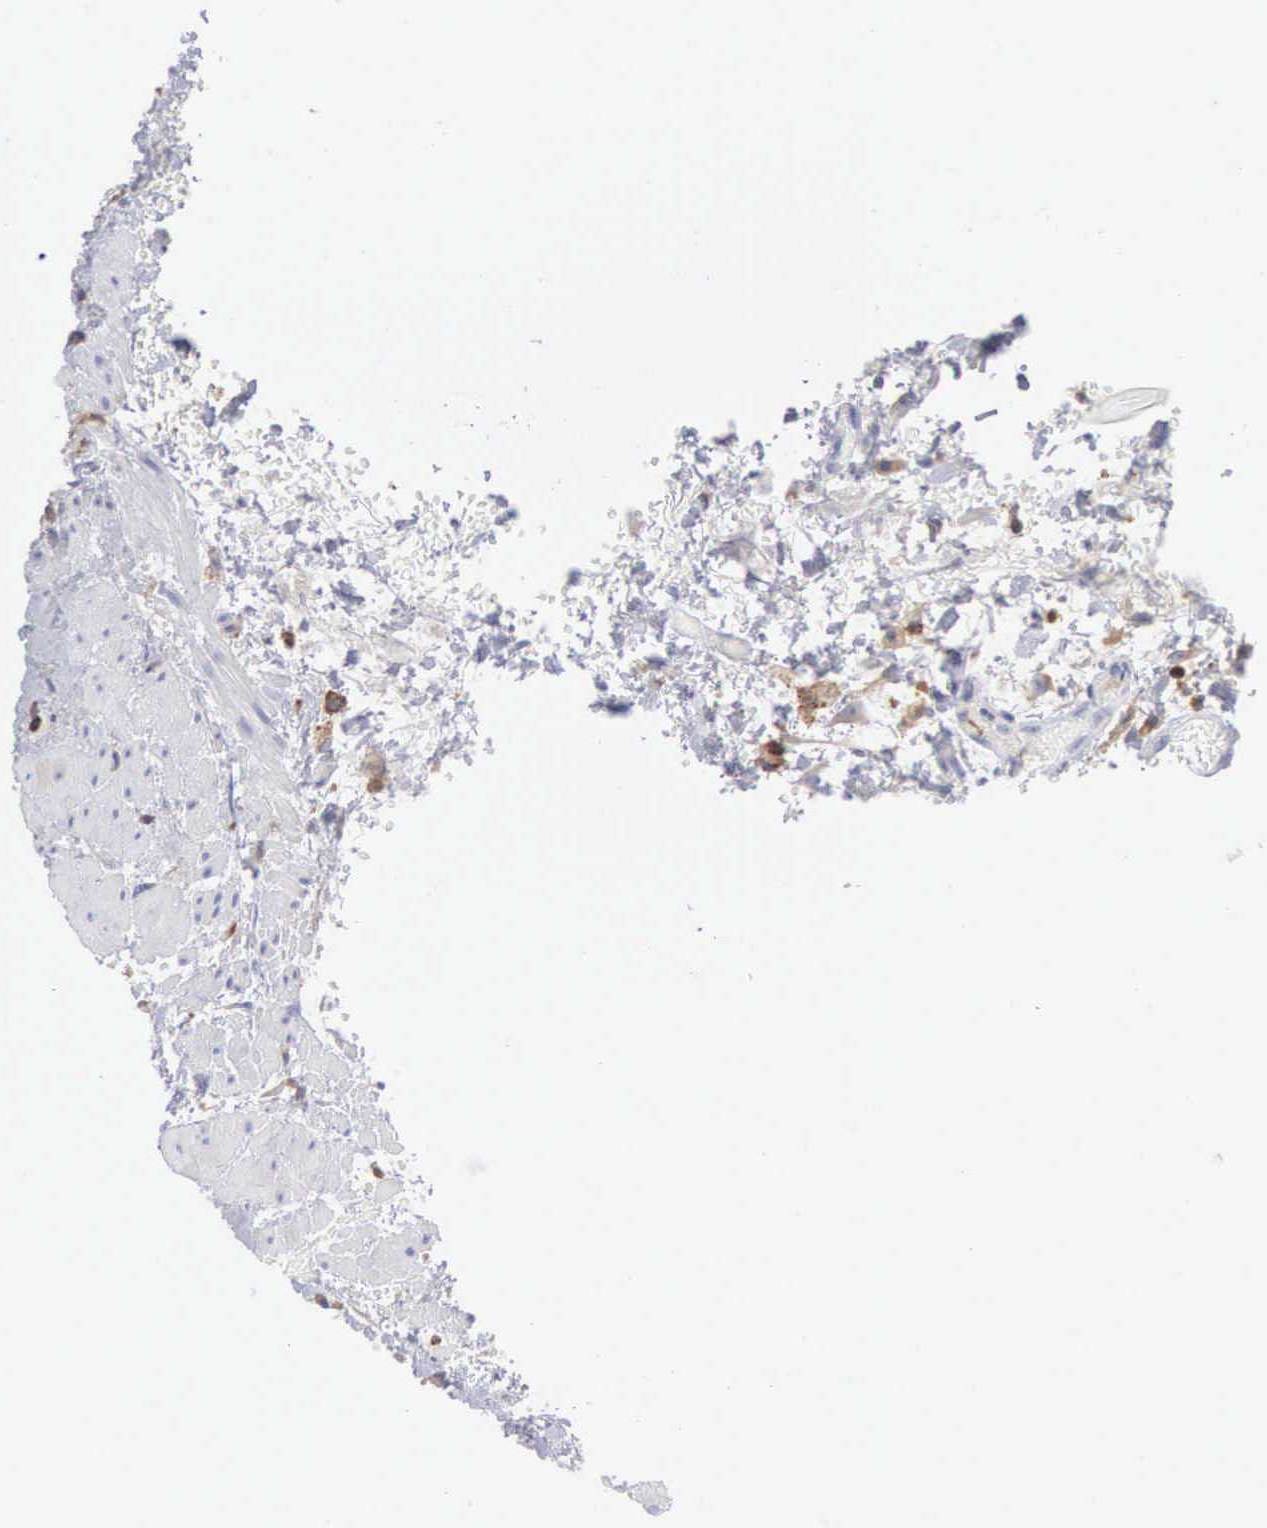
{"staining": {"intensity": "strong", "quantity": ">75%", "location": "cytoplasmic/membranous"}, "tissue": "urinary bladder", "cell_type": "Urothelial cells", "image_type": "normal", "snomed": [{"axis": "morphology", "description": "Normal tissue, NOS"}, {"axis": "topography", "description": "Urinary bladder"}], "caption": "Immunohistochemistry (IHC) micrograph of normal urinary bladder stained for a protein (brown), which reveals high levels of strong cytoplasmic/membranous positivity in approximately >75% of urothelial cells.", "gene": "ENSG00000285304", "patient": {"sex": "female", "age": 84}}